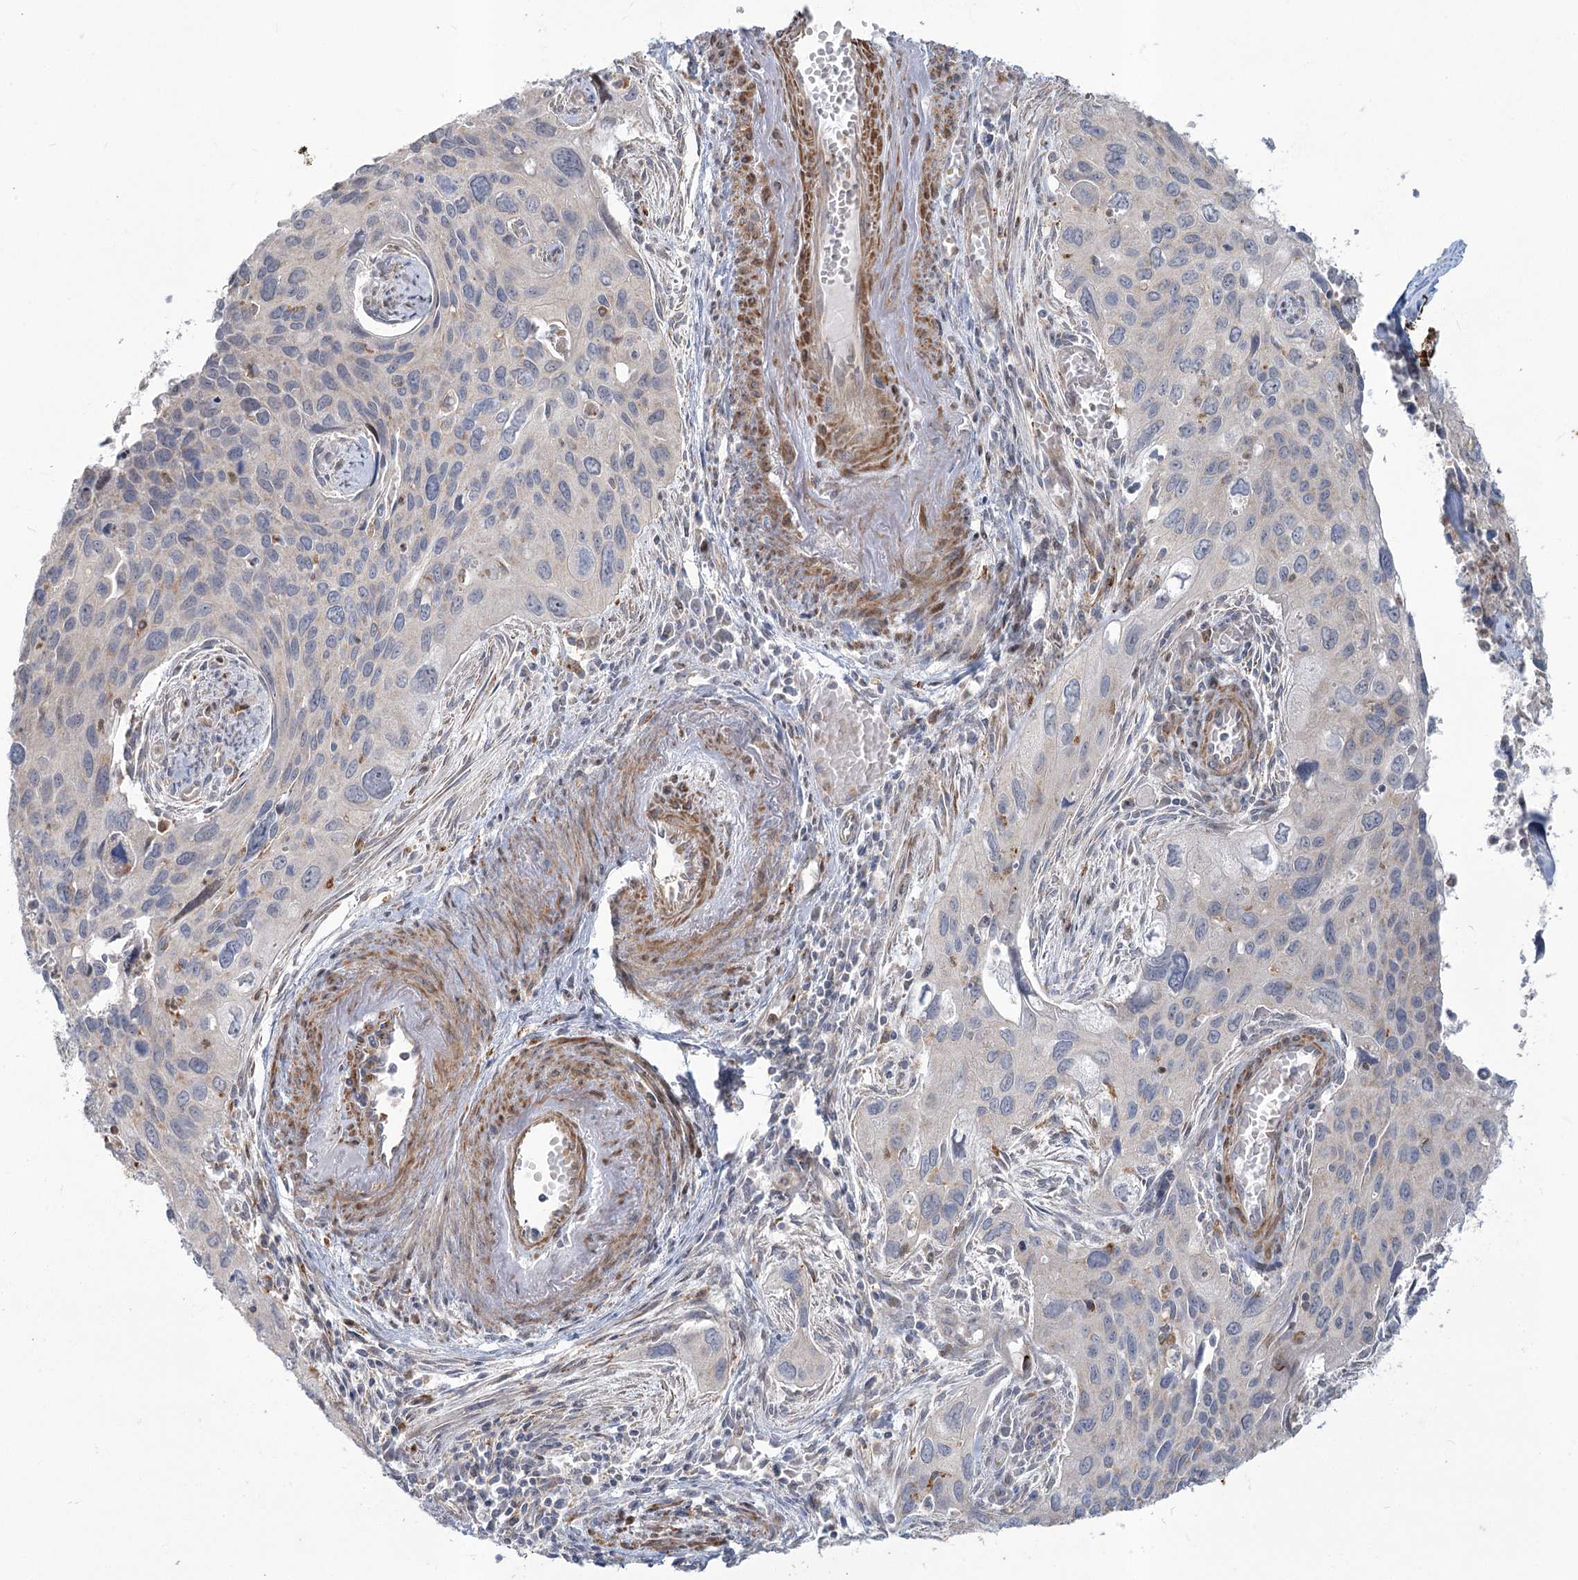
{"staining": {"intensity": "negative", "quantity": "none", "location": "none"}, "tissue": "cervical cancer", "cell_type": "Tumor cells", "image_type": "cancer", "snomed": [{"axis": "morphology", "description": "Squamous cell carcinoma, NOS"}, {"axis": "topography", "description": "Cervix"}], "caption": "DAB immunohistochemical staining of human squamous cell carcinoma (cervical) shows no significant staining in tumor cells. (Brightfield microscopy of DAB (3,3'-diaminobenzidine) IHC at high magnification).", "gene": "MTG1", "patient": {"sex": "female", "age": 55}}